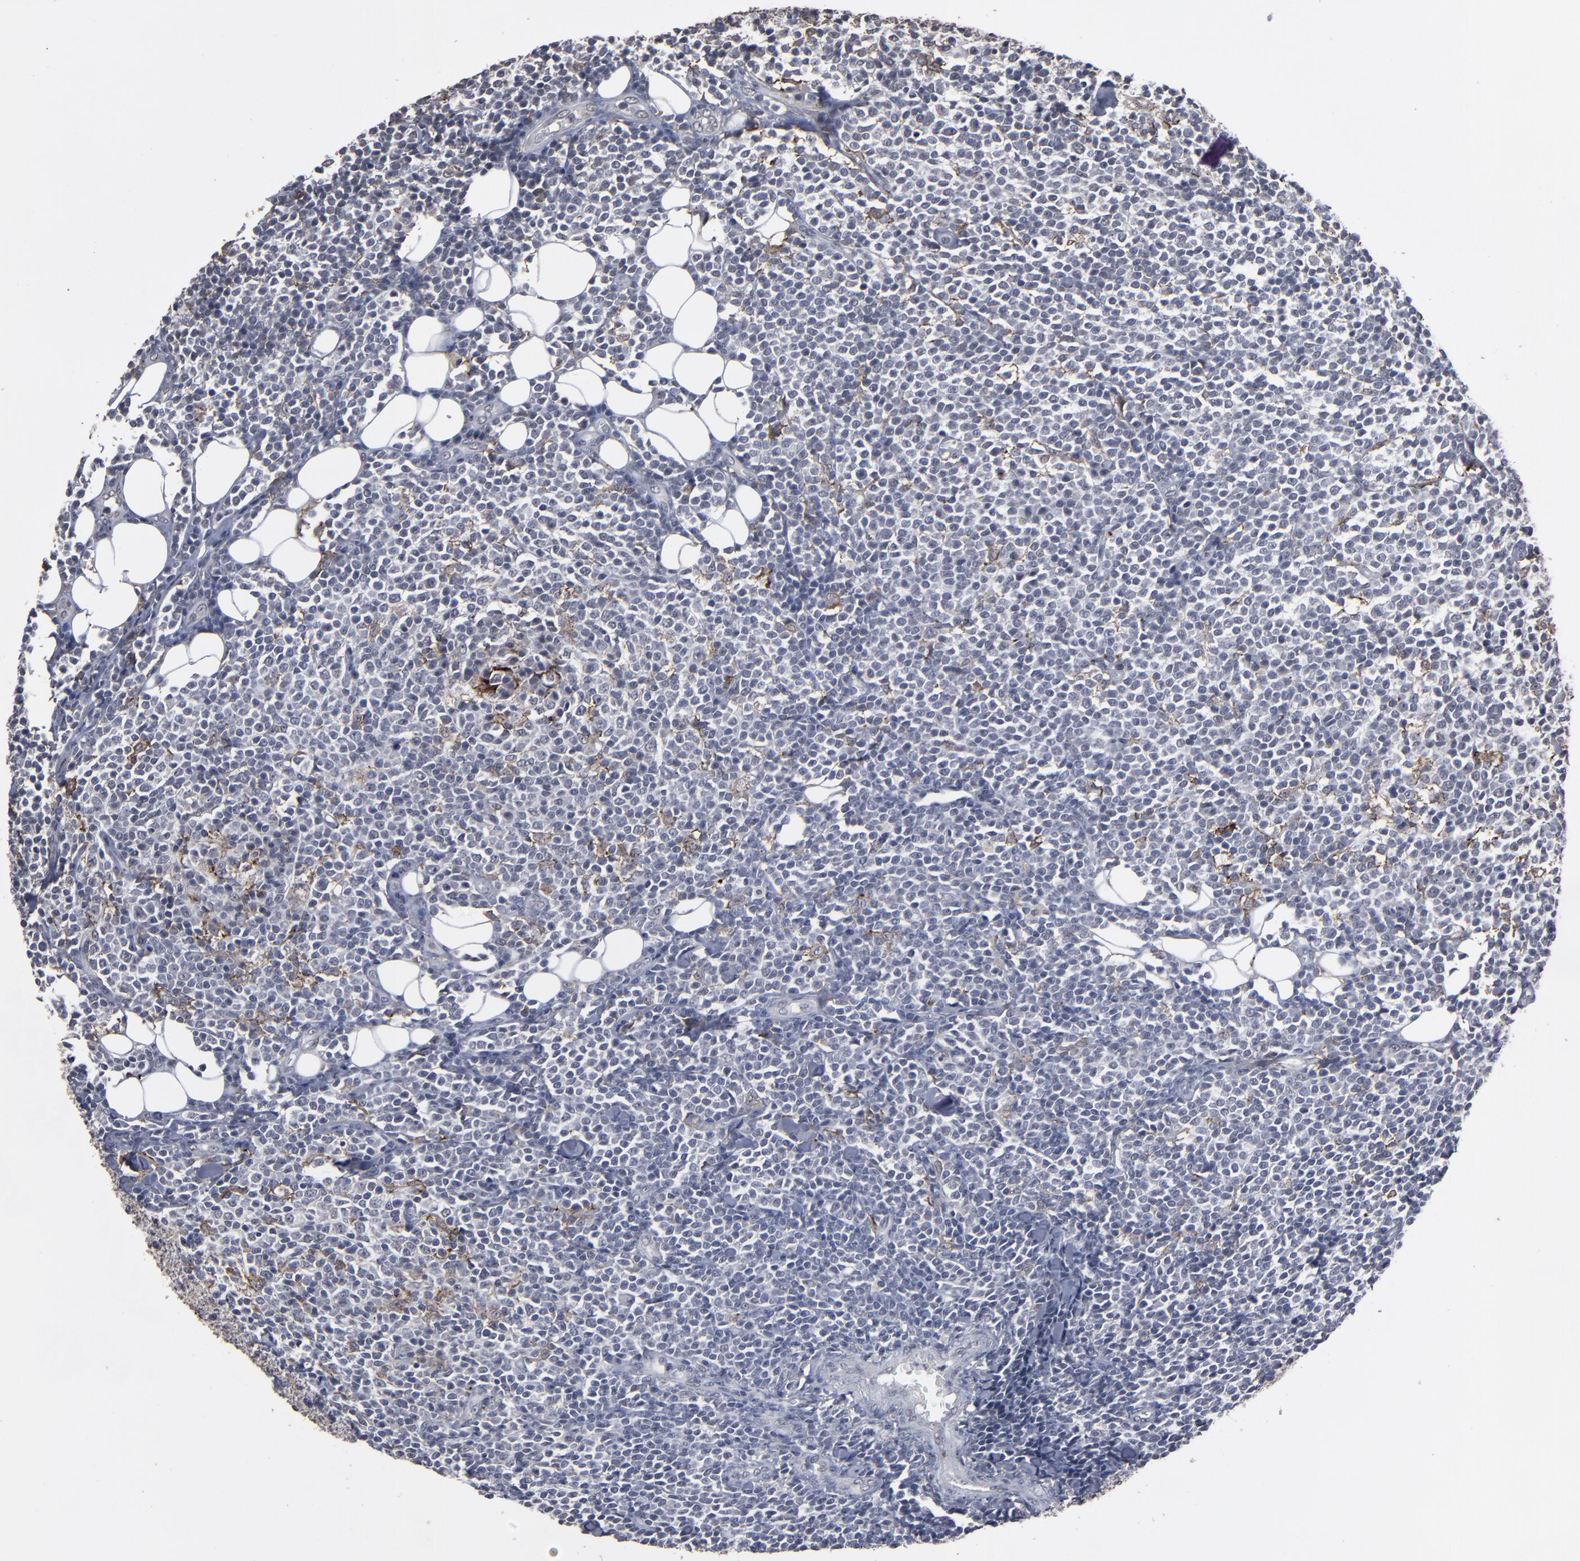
{"staining": {"intensity": "weak", "quantity": "<25%", "location": "cytoplasmic/membranous"}, "tissue": "lymphoma", "cell_type": "Tumor cells", "image_type": "cancer", "snomed": [{"axis": "morphology", "description": "Malignant lymphoma, non-Hodgkin's type, Low grade"}, {"axis": "topography", "description": "Soft tissue"}], "caption": "The immunohistochemistry (IHC) micrograph has no significant staining in tumor cells of low-grade malignant lymphoma, non-Hodgkin's type tissue.", "gene": "SLC22A17", "patient": {"sex": "male", "age": 92}}